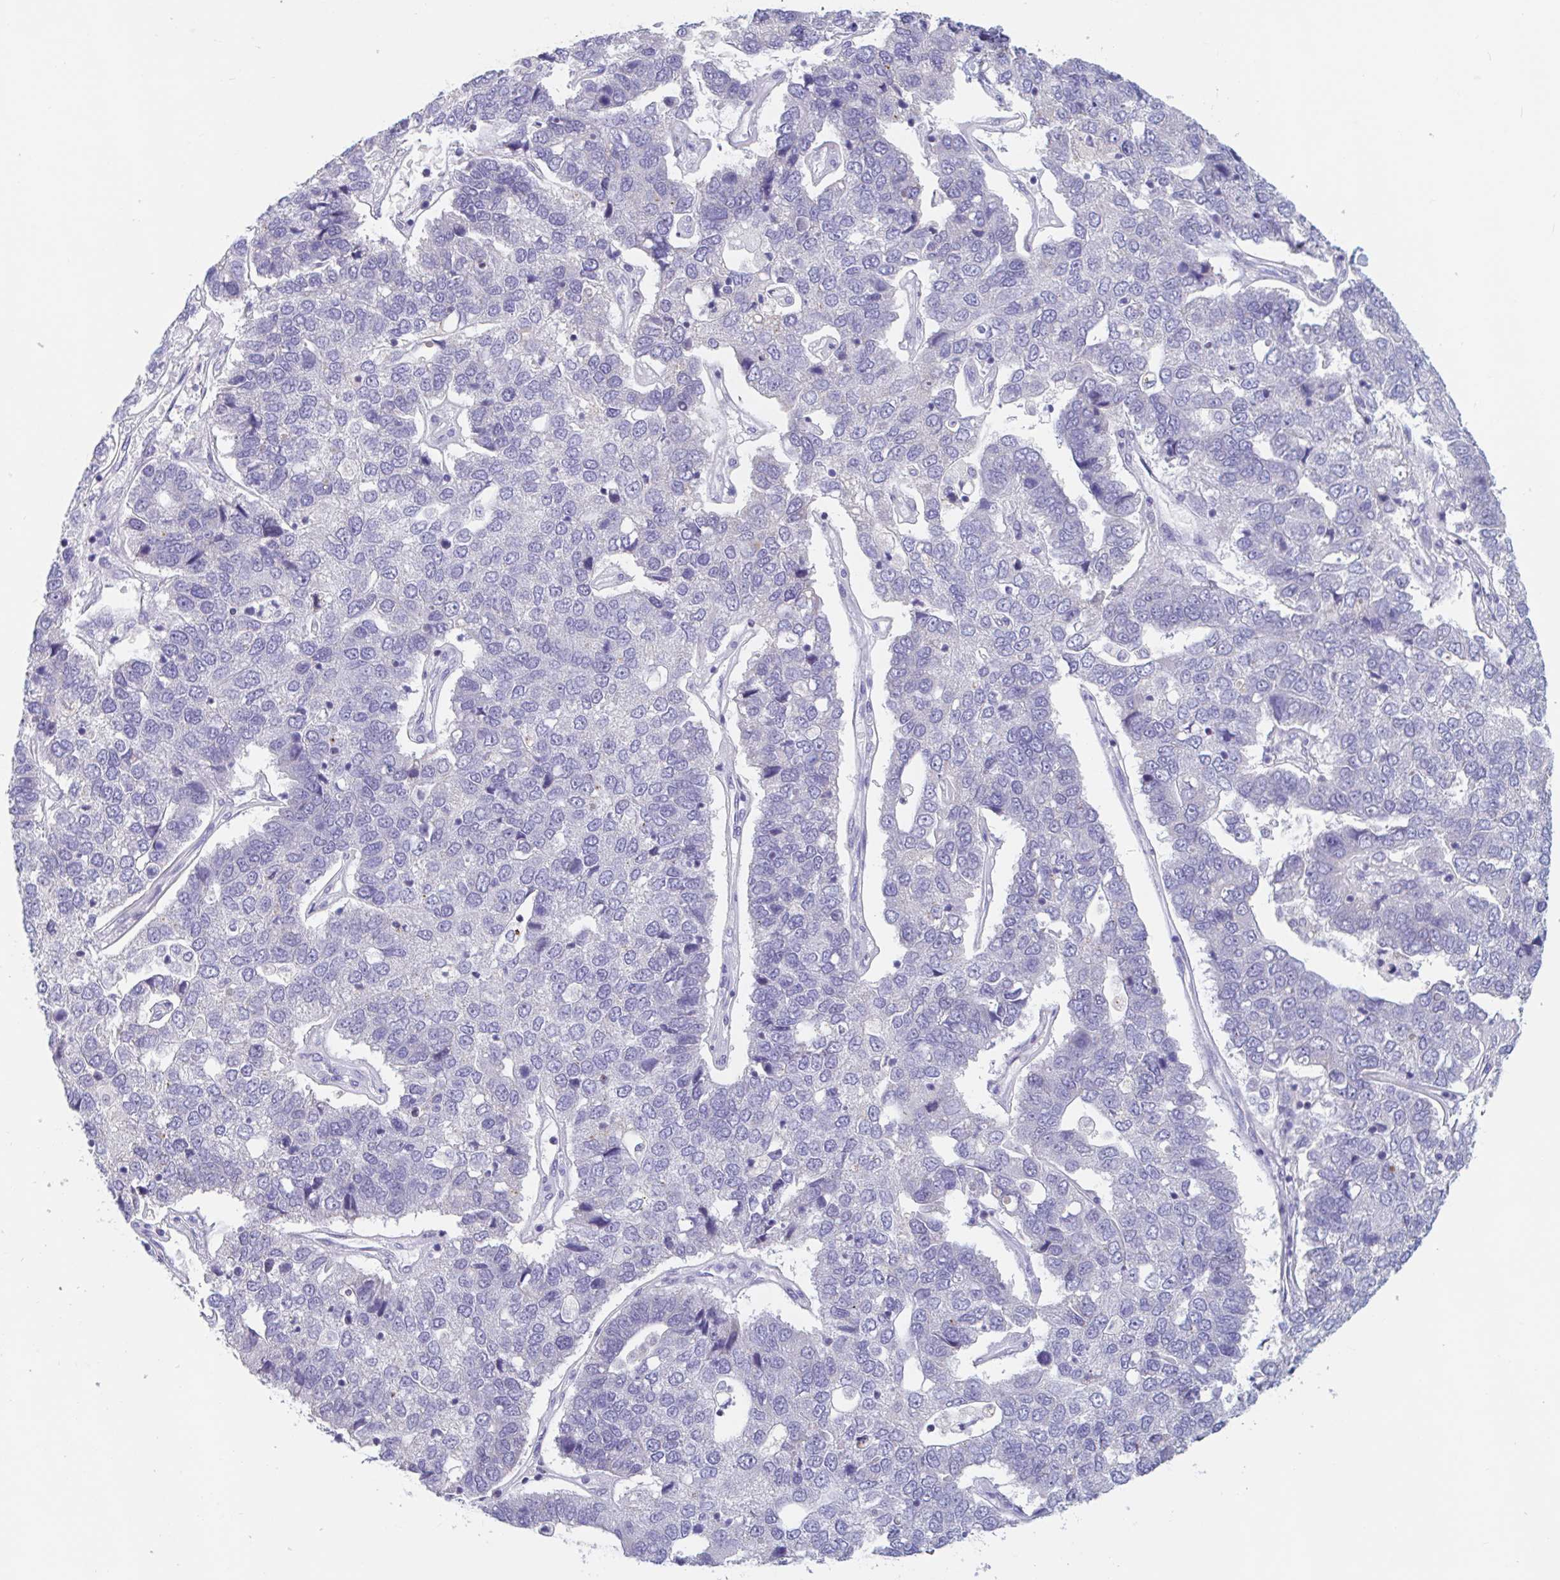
{"staining": {"intensity": "negative", "quantity": "none", "location": "none"}, "tissue": "pancreatic cancer", "cell_type": "Tumor cells", "image_type": "cancer", "snomed": [{"axis": "morphology", "description": "Adenocarcinoma, NOS"}, {"axis": "topography", "description": "Pancreas"}], "caption": "The IHC photomicrograph has no significant positivity in tumor cells of adenocarcinoma (pancreatic) tissue.", "gene": "UNKL", "patient": {"sex": "female", "age": 61}}